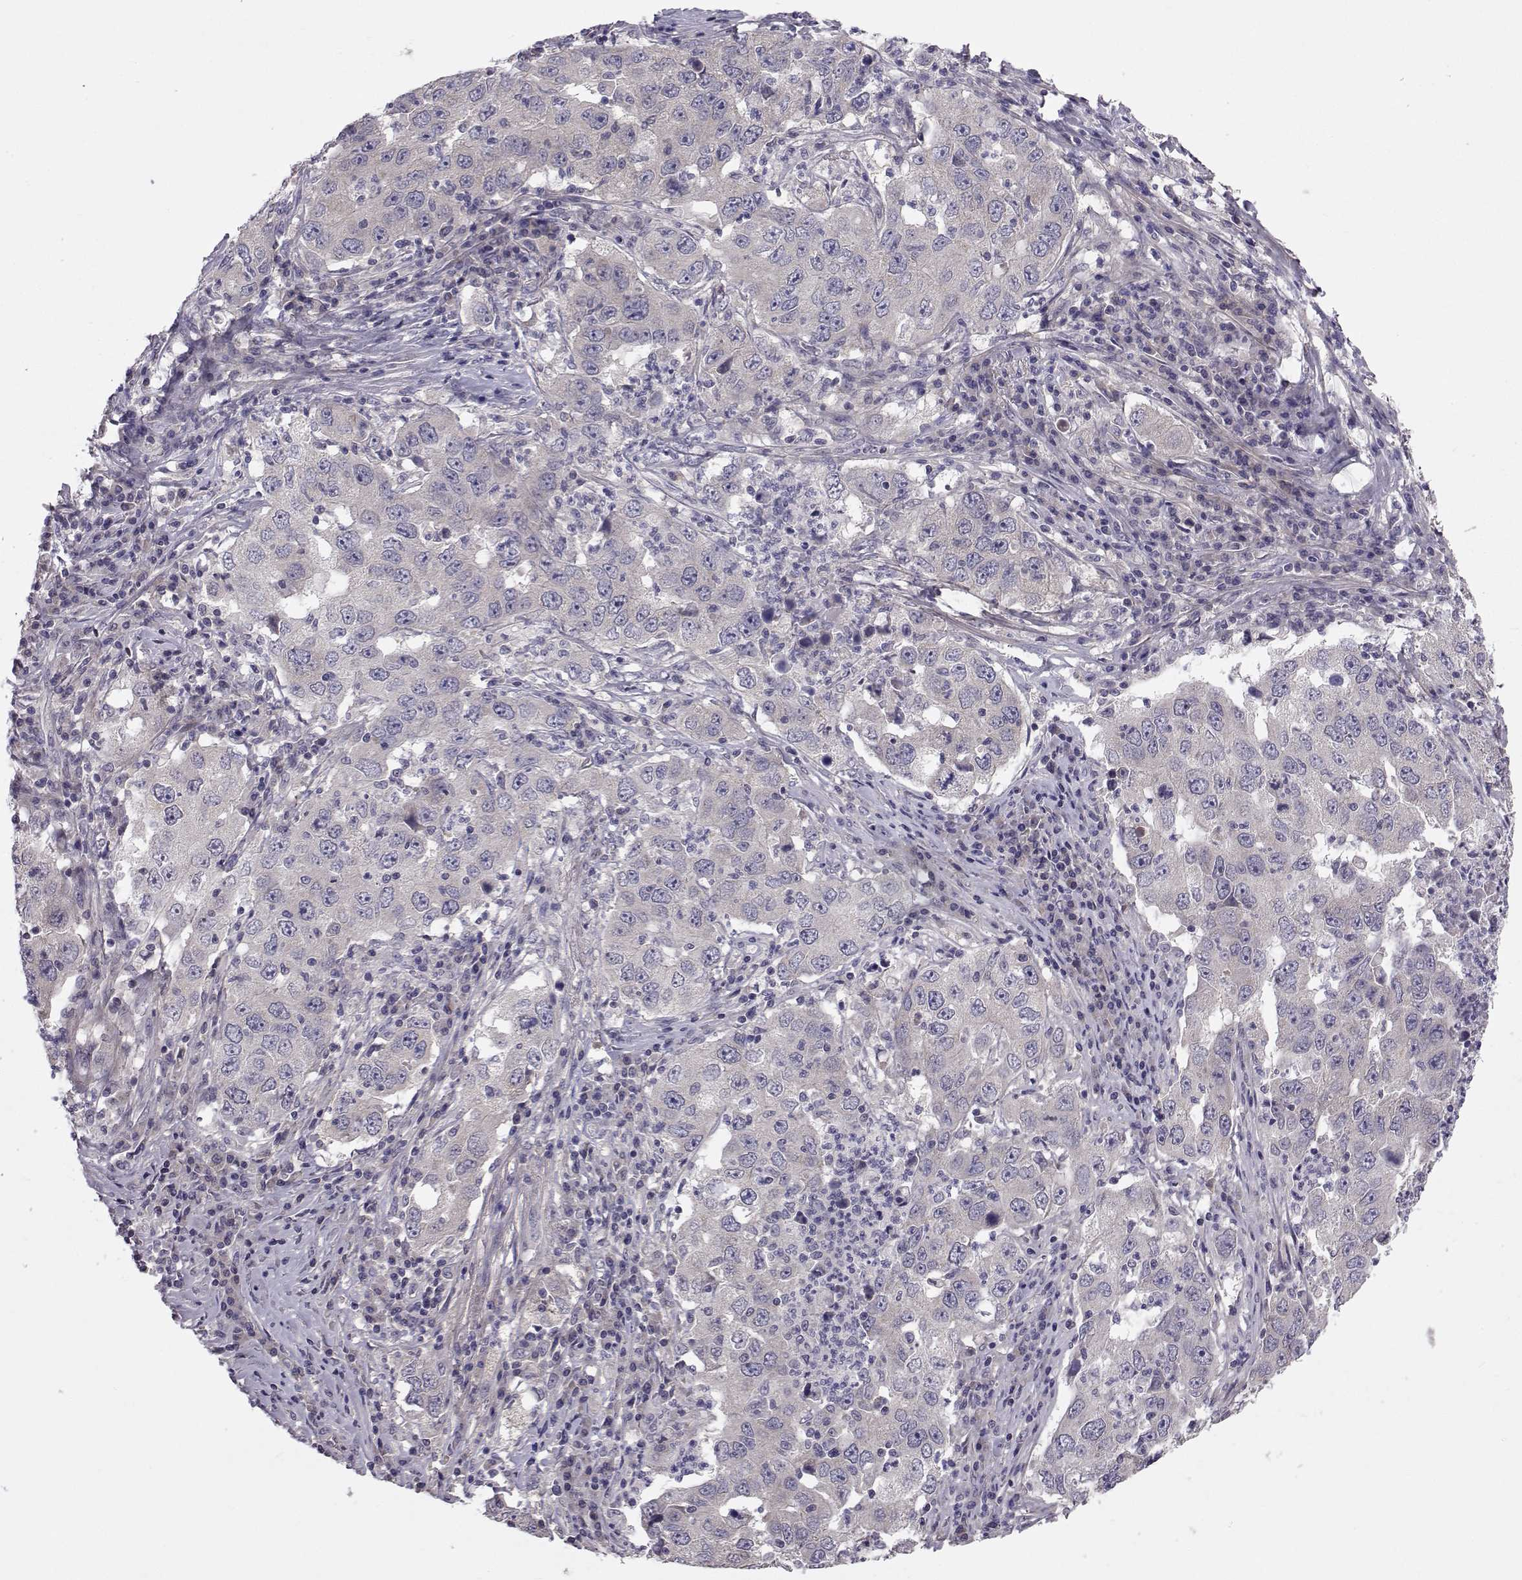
{"staining": {"intensity": "negative", "quantity": "none", "location": "none"}, "tissue": "lung cancer", "cell_type": "Tumor cells", "image_type": "cancer", "snomed": [{"axis": "morphology", "description": "Adenocarcinoma, NOS"}, {"axis": "topography", "description": "Lung"}], "caption": "Lung adenocarcinoma stained for a protein using IHC displays no positivity tumor cells.", "gene": "PEX5L", "patient": {"sex": "male", "age": 73}}